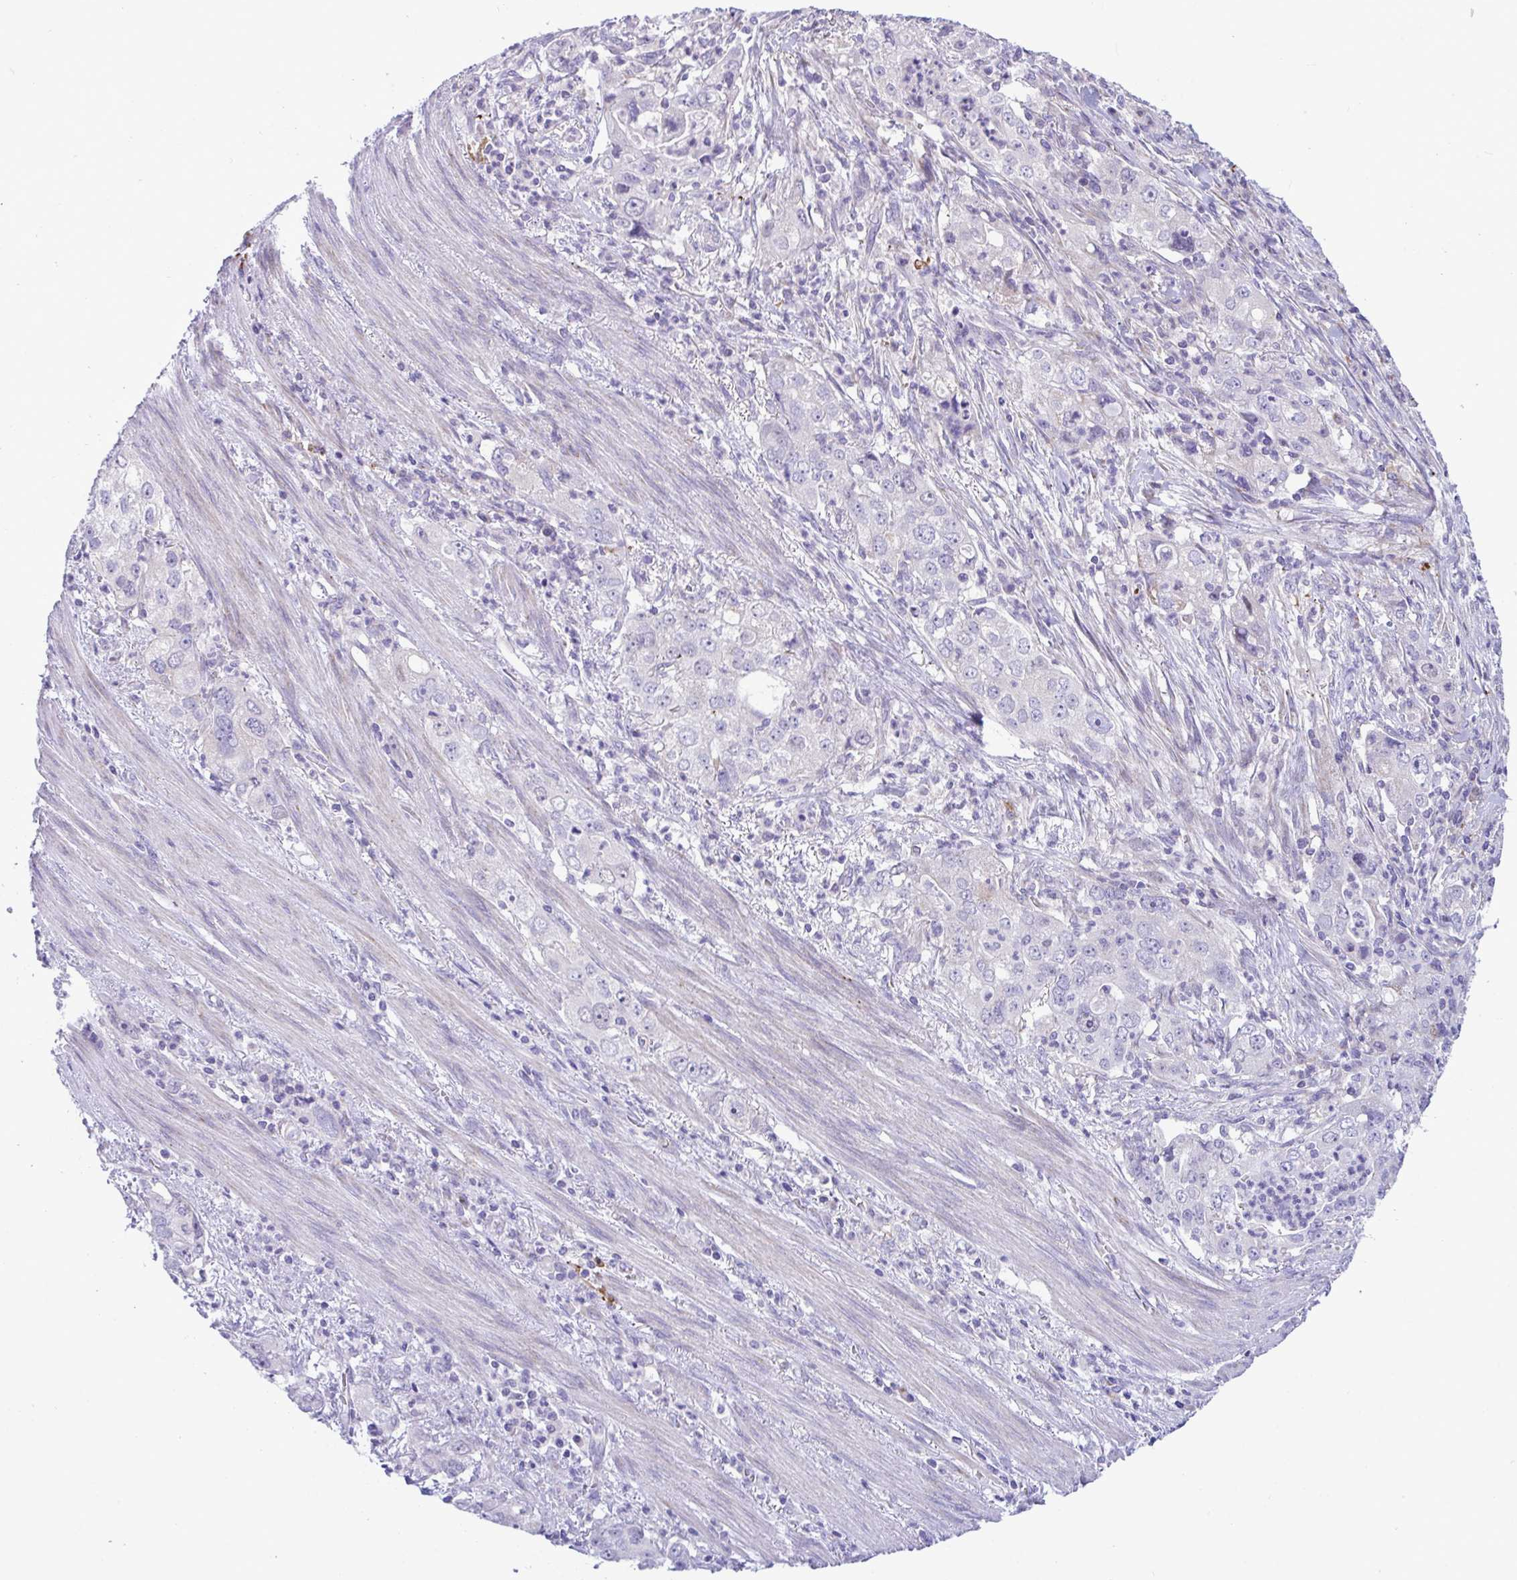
{"staining": {"intensity": "negative", "quantity": "none", "location": "none"}, "tissue": "stomach cancer", "cell_type": "Tumor cells", "image_type": "cancer", "snomed": [{"axis": "morphology", "description": "Adenocarcinoma, NOS"}, {"axis": "topography", "description": "Stomach, upper"}], "caption": "This is a image of IHC staining of stomach adenocarcinoma, which shows no staining in tumor cells. The staining is performed using DAB brown chromogen with nuclei counter-stained in using hematoxylin.", "gene": "DTX3", "patient": {"sex": "male", "age": 75}}